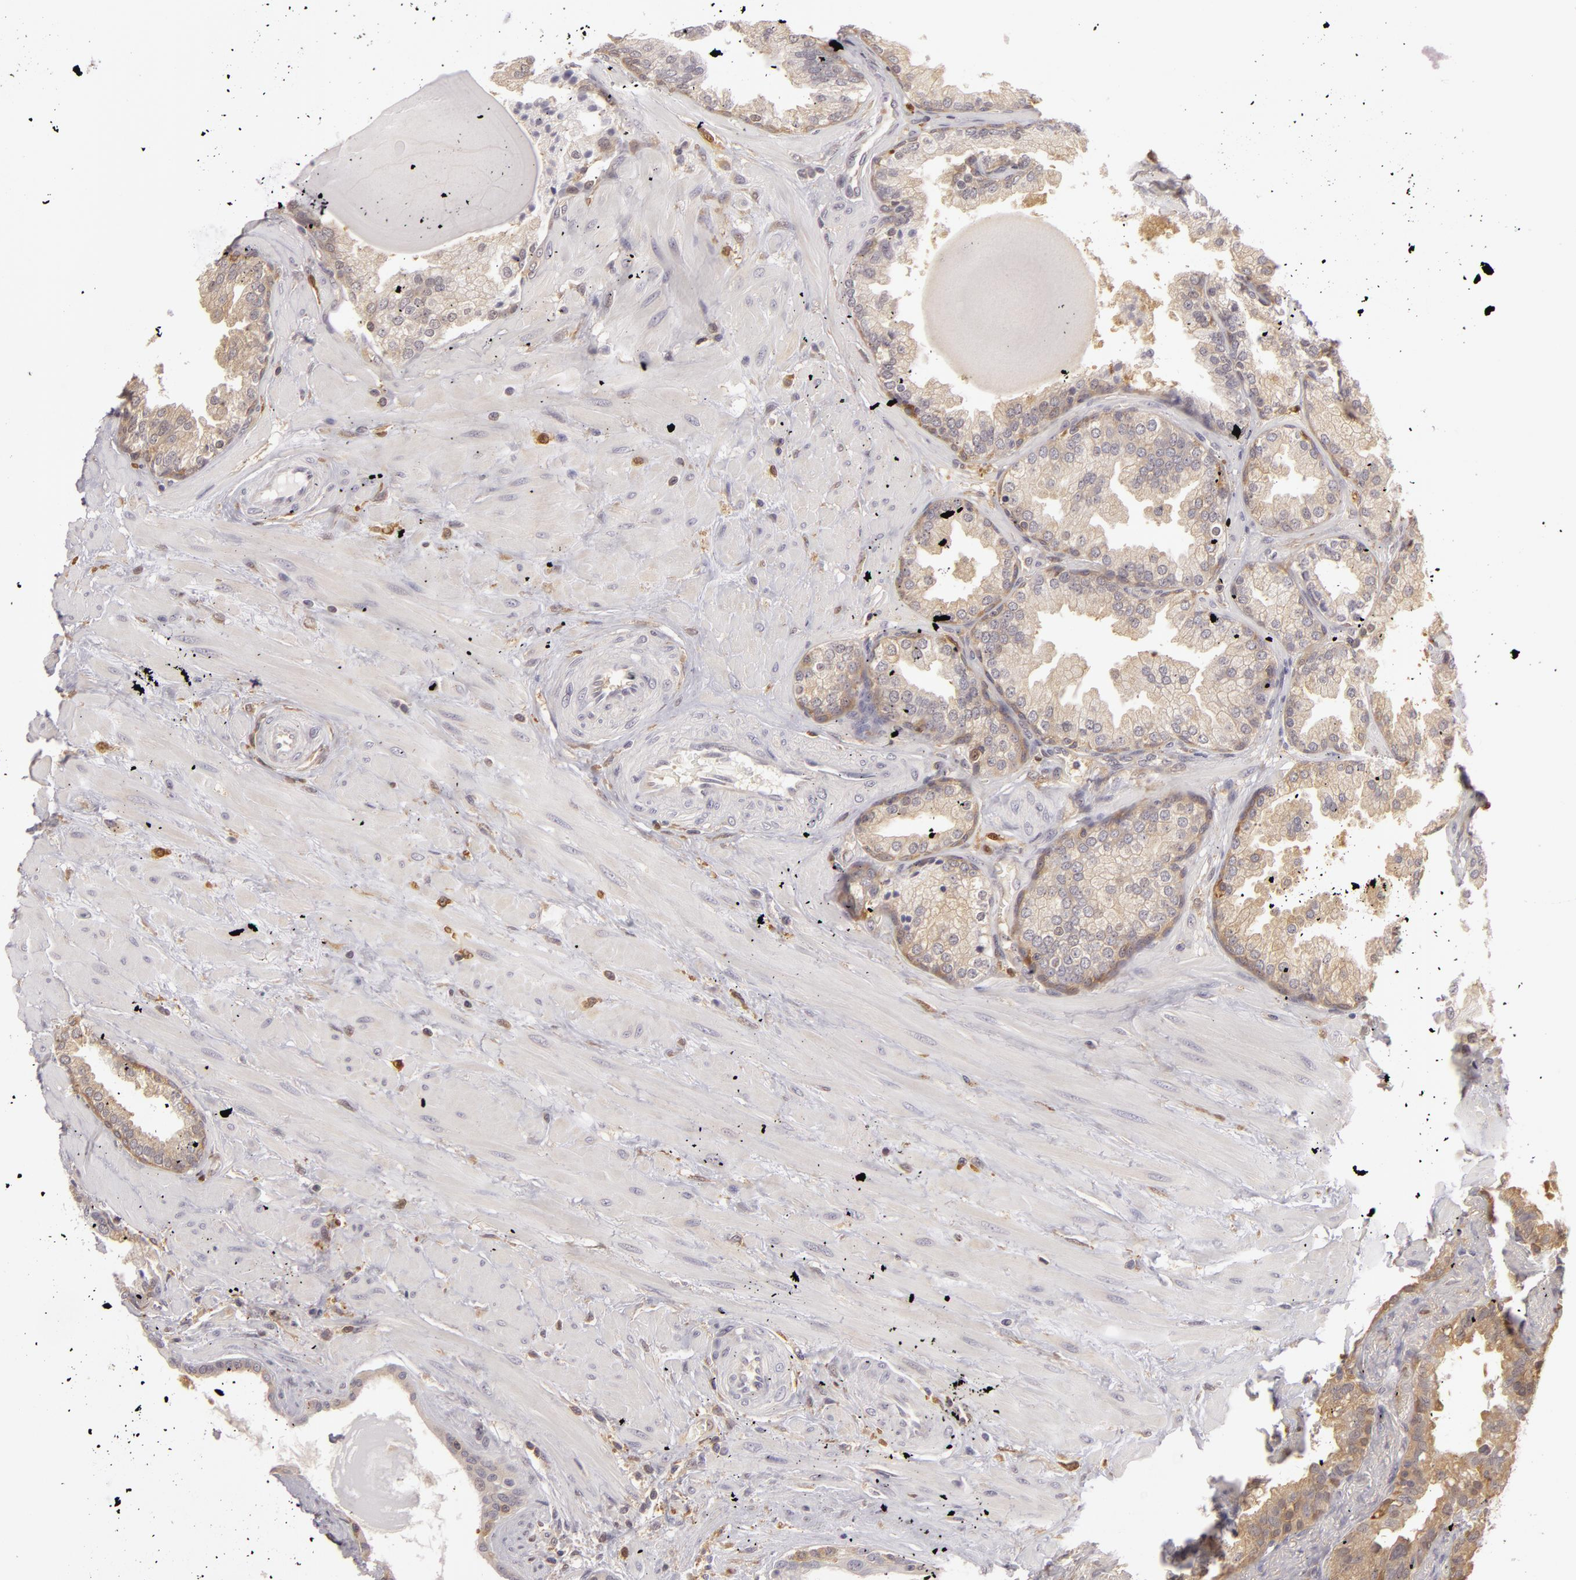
{"staining": {"intensity": "negative", "quantity": "none", "location": "none"}, "tissue": "prostate", "cell_type": "Glandular cells", "image_type": "normal", "snomed": [{"axis": "morphology", "description": "Normal tissue, NOS"}, {"axis": "topography", "description": "Prostate"}], "caption": "Immunohistochemistry micrograph of unremarkable prostate stained for a protein (brown), which demonstrates no positivity in glandular cells.", "gene": "GNPDA1", "patient": {"sex": "male", "age": 51}}